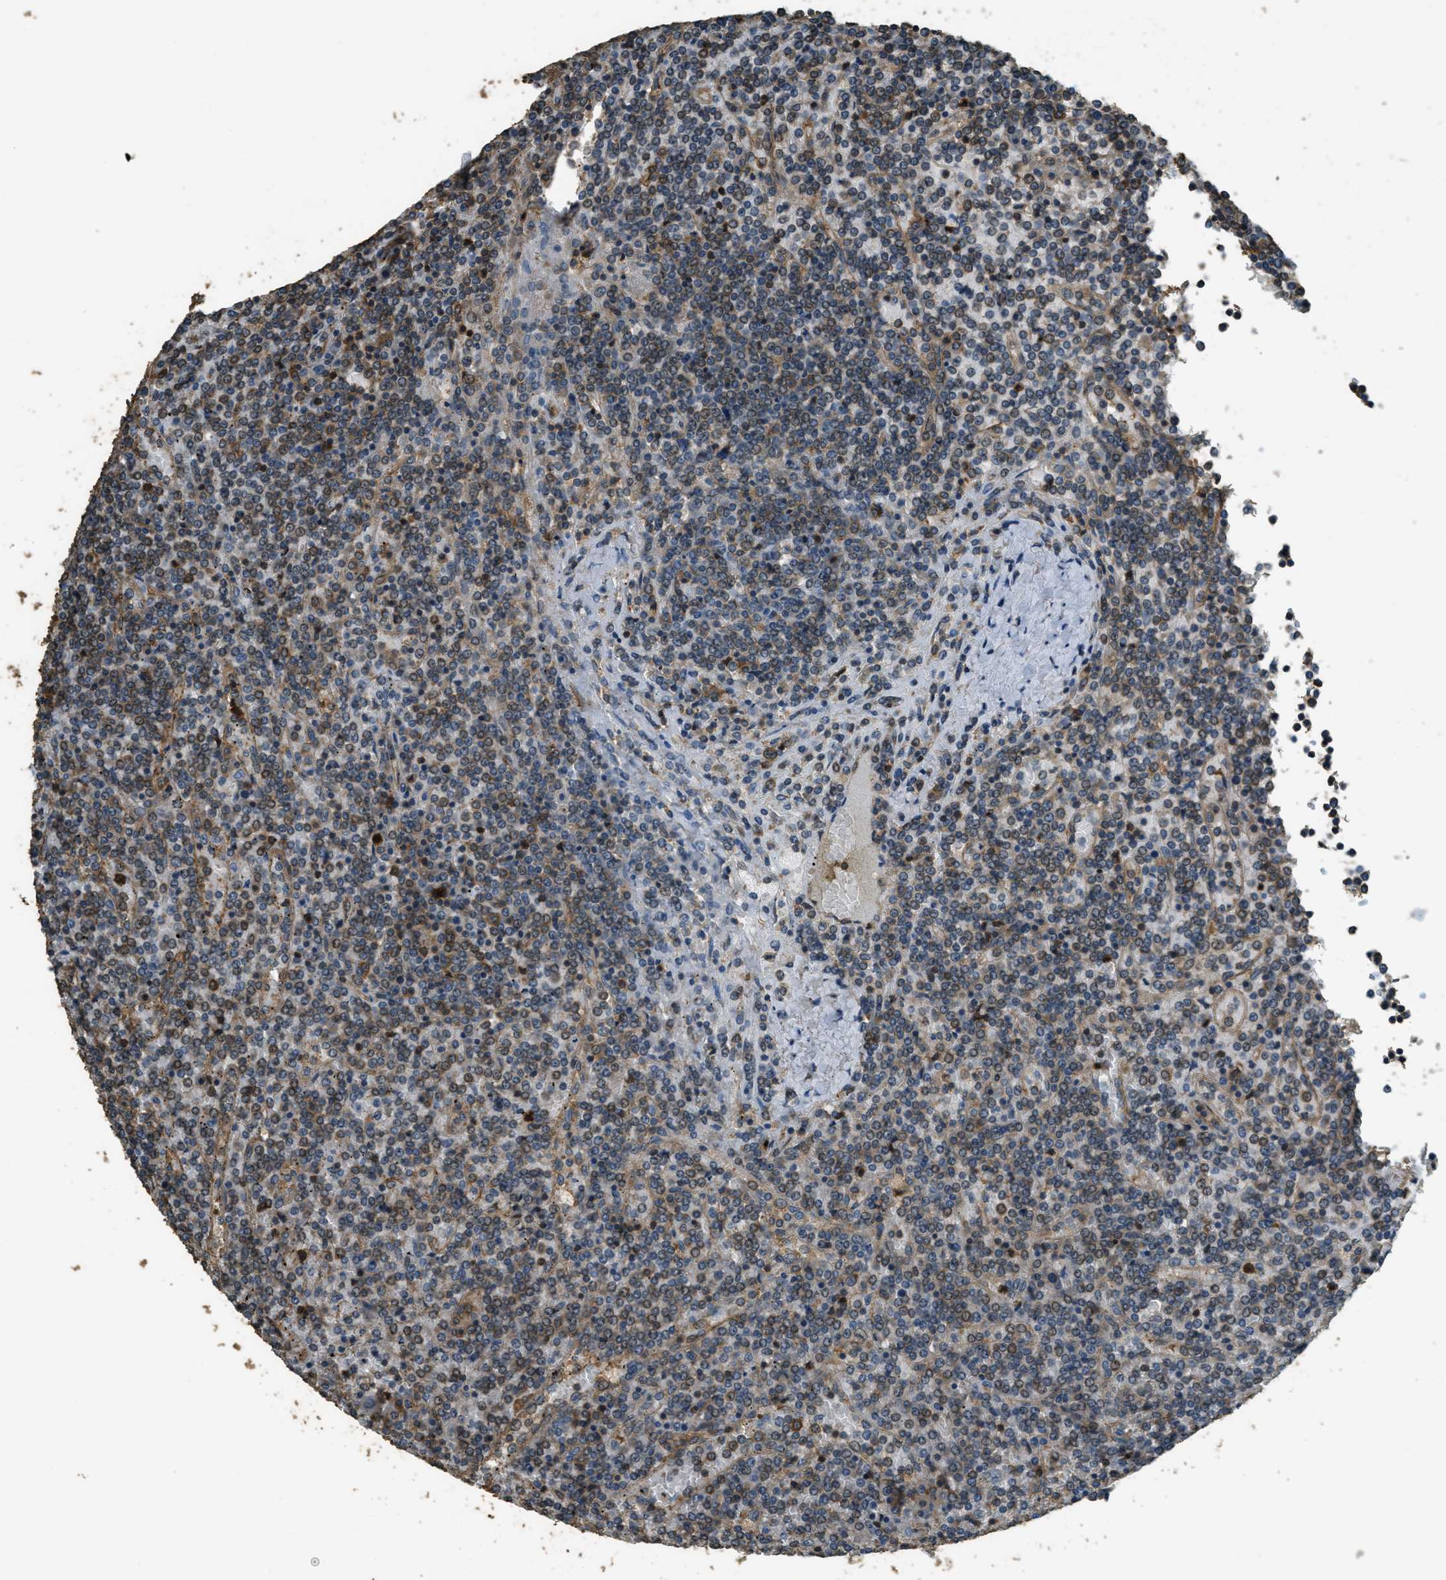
{"staining": {"intensity": "moderate", "quantity": ">75%", "location": "cytoplasmic/membranous"}, "tissue": "lymphoma", "cell_type": "Tumor cells", "image_type": "cancer", "snomed": [{"axis": "morphology", "description": "Malignant lymphoma, non-Hodgkin's type, Low grade"}, {"axis": "topography", "description": "Spleen"}], "caption": "Malignant lymphoma, non-Hodgkin's type (low-grade) was stained to show a protein in brown. There is medium levels of moderate cytoplasmic/membranous expression in approximately >75% of tumor cells.", "gene": "MARS1", "patient": {"sex": "female", "age": 19}}